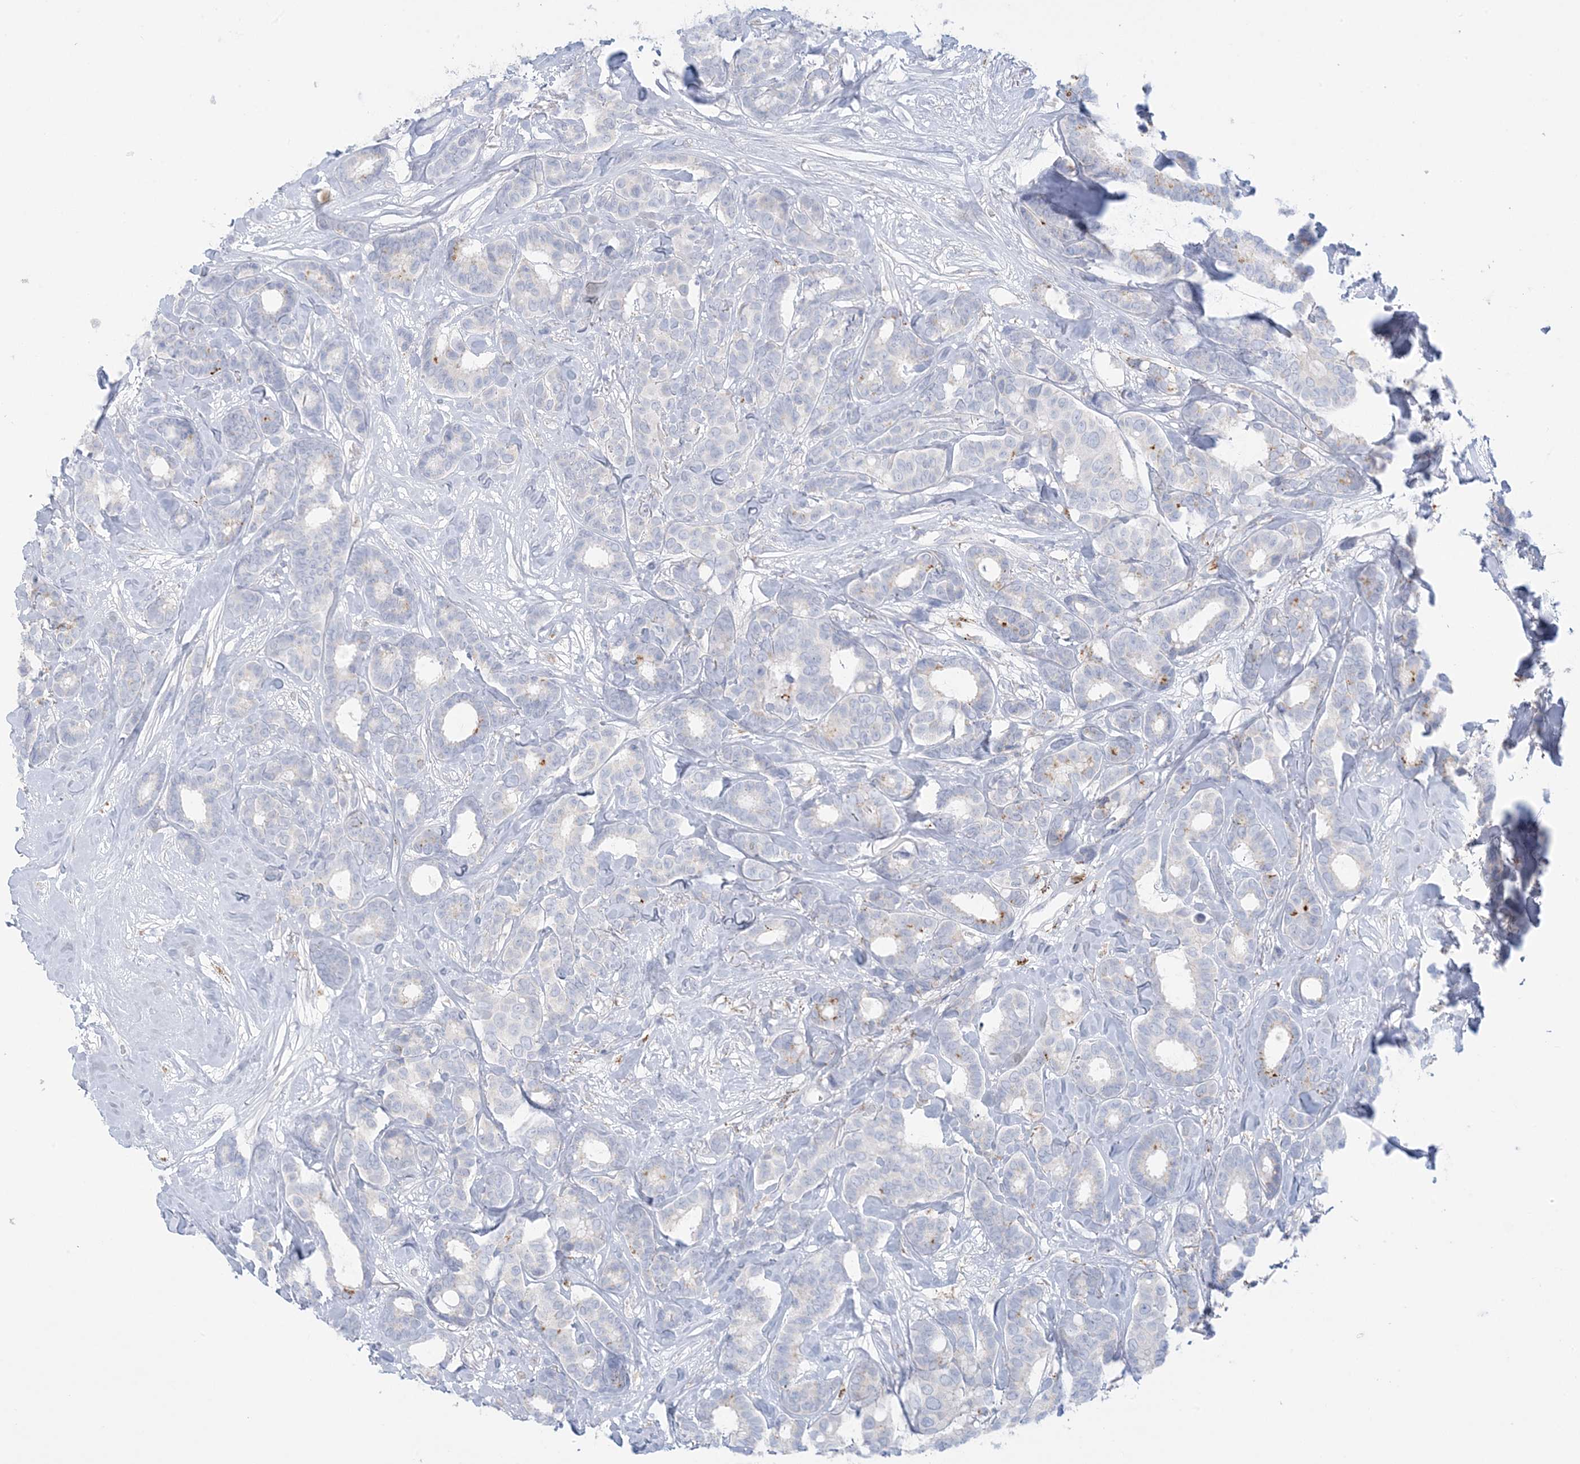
{"staining": {"intensity": "negative", "quantity": "none", "location": "none"}, "tissue": "breast cancer", "cell_type": "Tumor cells", "image_type": "cancer", "snomed": [{"axis": "morphology", "description": "Duct carcinoma"}, {"axis": "topography", "description": "Breast"}], "caption": "The IHC micrograph has no significant positivity in tumor cells of breast cancer tissue.", "gene": "KCTD6", "patient": {"sex": "female", "age": 87}}